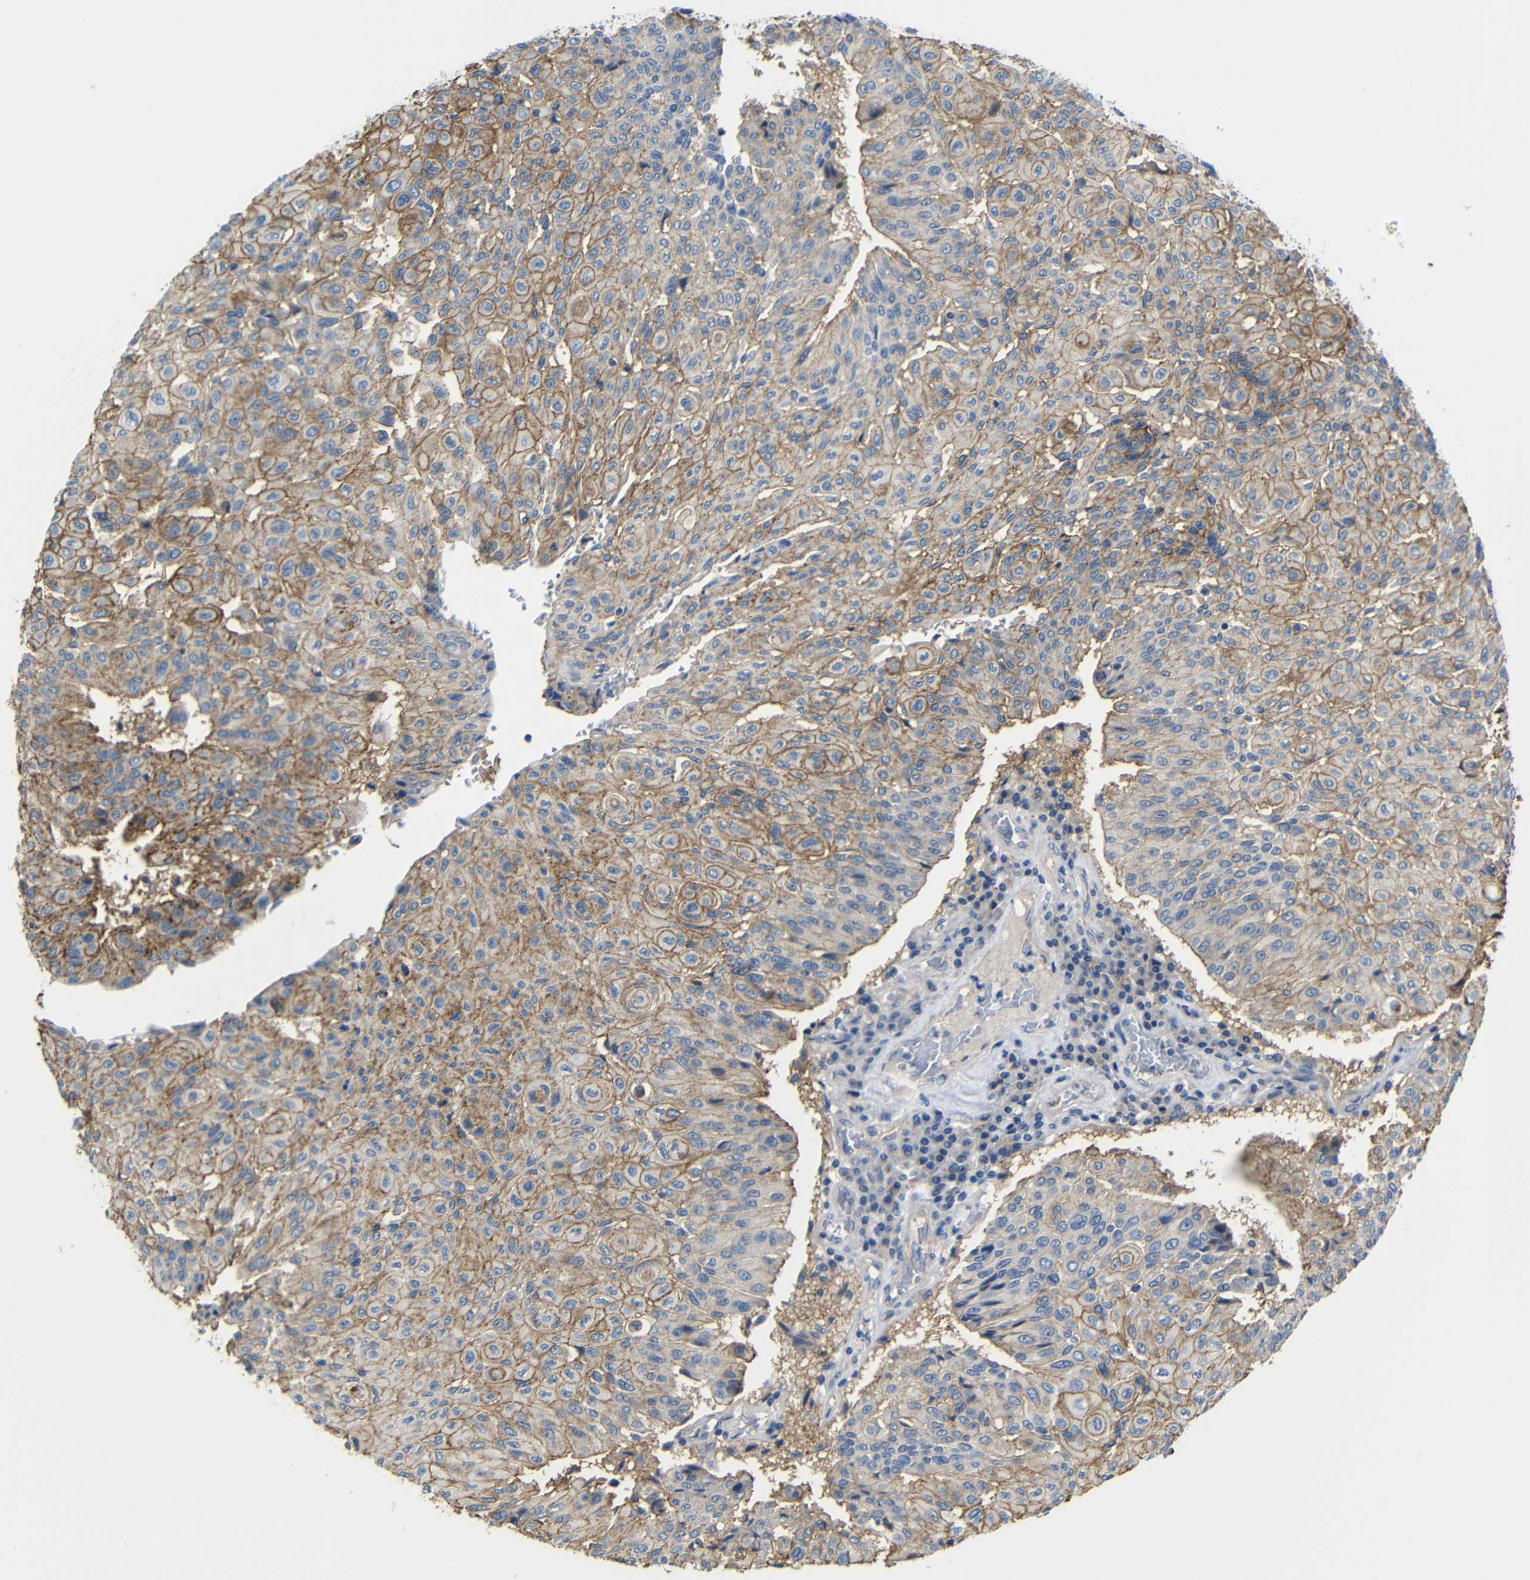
{"staining": {"intensity": "moderate", "quantity": ">75%", "location": "cytoplasmic/membranous"}, "tissue": "urothelial cancer", "cell_type": "Tumor cells", "image_type": "cancer", "snomed": [{"axis": "morphology", "description": "Urothelial carcinoma, High grade"}, {"axis": "topography", "description": "Urinary bladder"}], "caption": "Urothelial cancer tissue displays moderate cytoplasmic/membranous expression in approximately >75% of tumor cells", "gene": "ZNF90", "patient": {"sex": "male", "age": 66}}